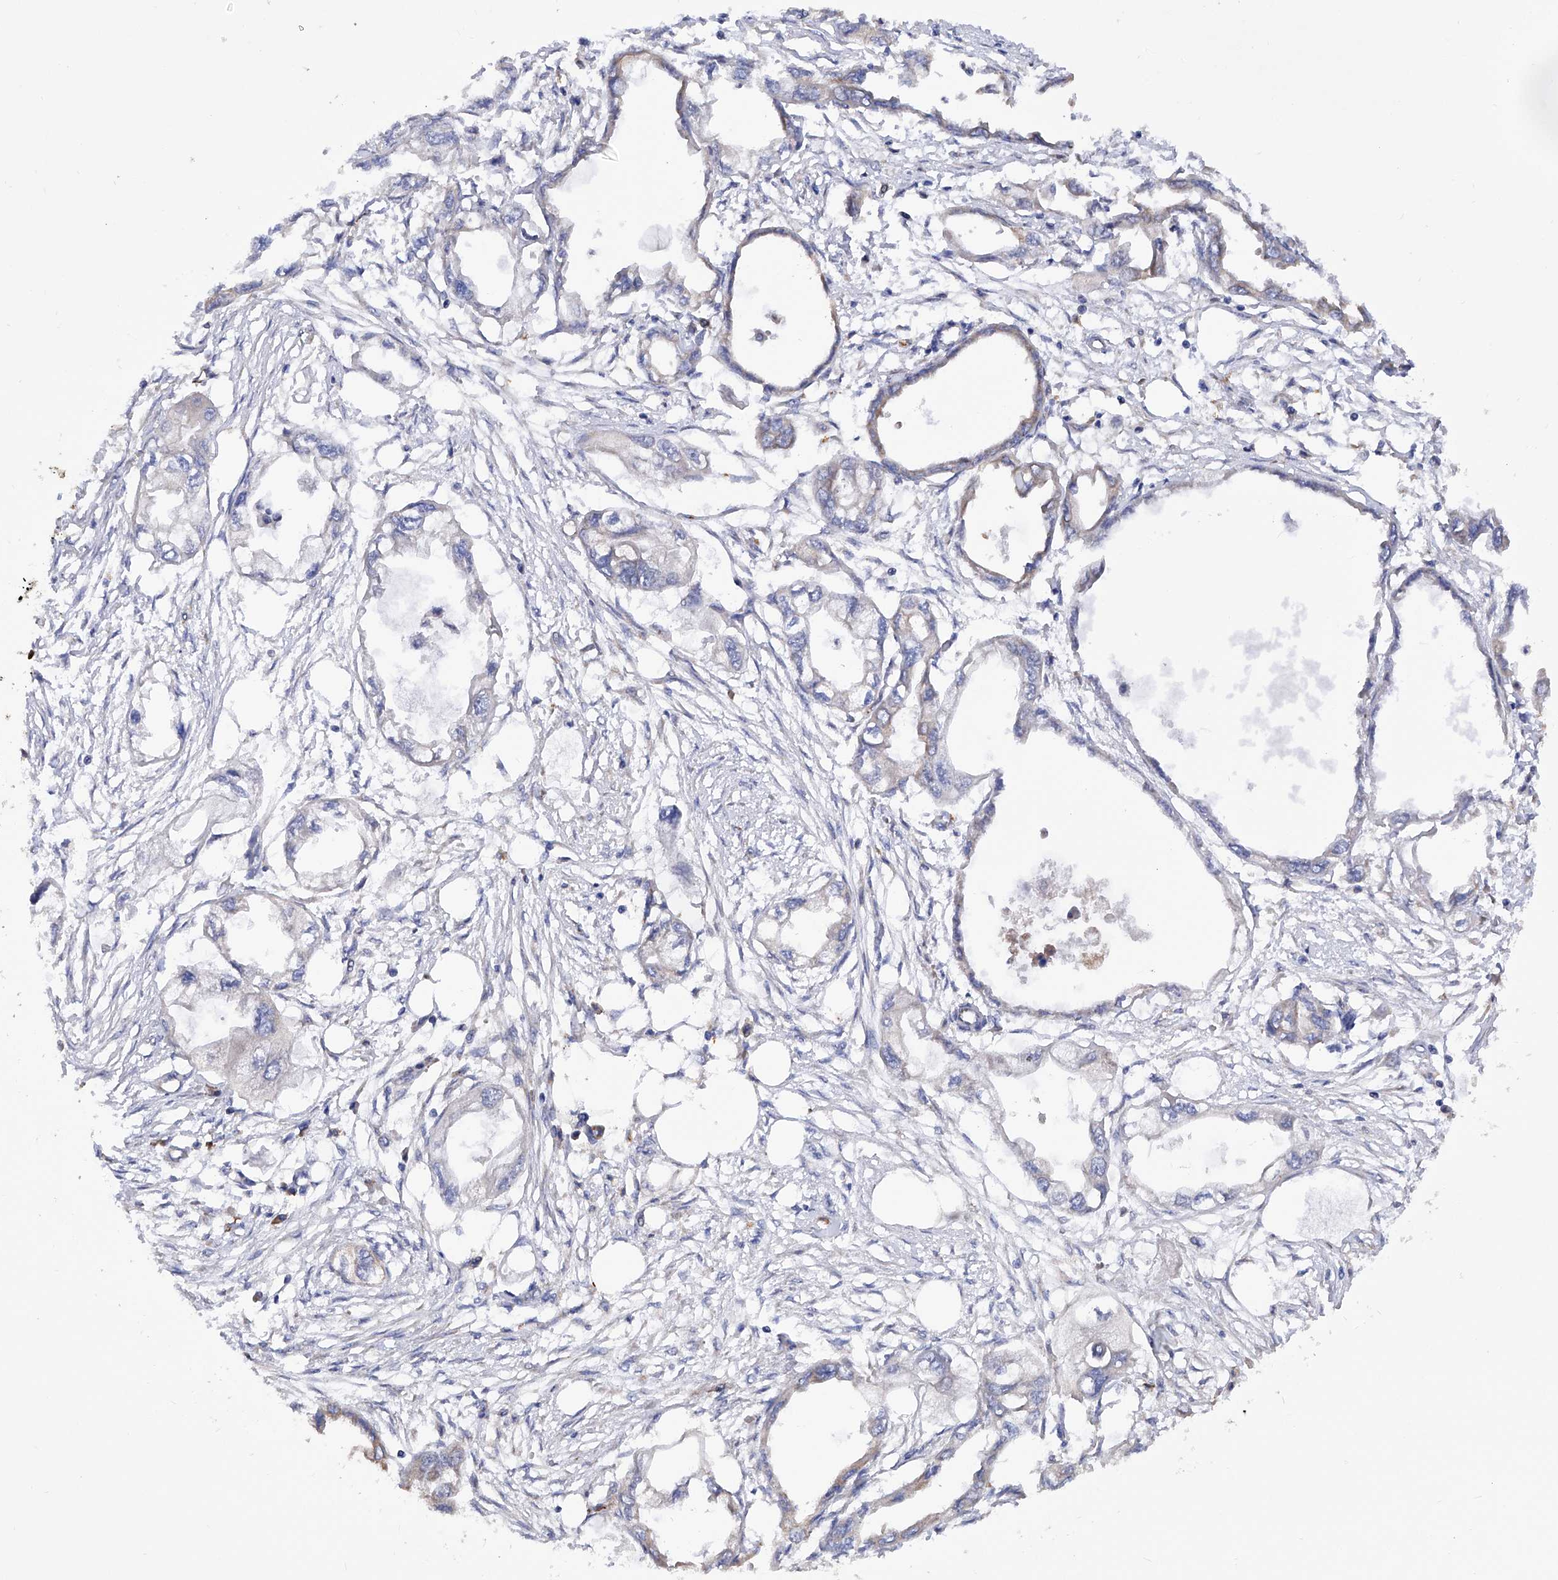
{"staining": {"intensity": "weak", "quantity": "<25%", "location": "cytoplasmic/membranous"}, "tissue": "endometrial cancer", "cell_type": "Tumor cells", "image_type": "cancer", "snomed": [{"axis": "morphology", "description": "Adenocarcinoma, NOS"}, {"axis": "morphology", "description": "Adenocarcinoma, metastatic, NOS"}, {"axis": "topography", "description": "Adipose tissue"}, {"axis": "topography", "description": "Endometrium"}], "caption": "Immunohistochemical staining of endometrial cancer (metastatic adenocarcinoma) displays no significant positivity in tumor cells.", "gene": "INPP5B", "patient": {"sex": "female", "age": 67}}